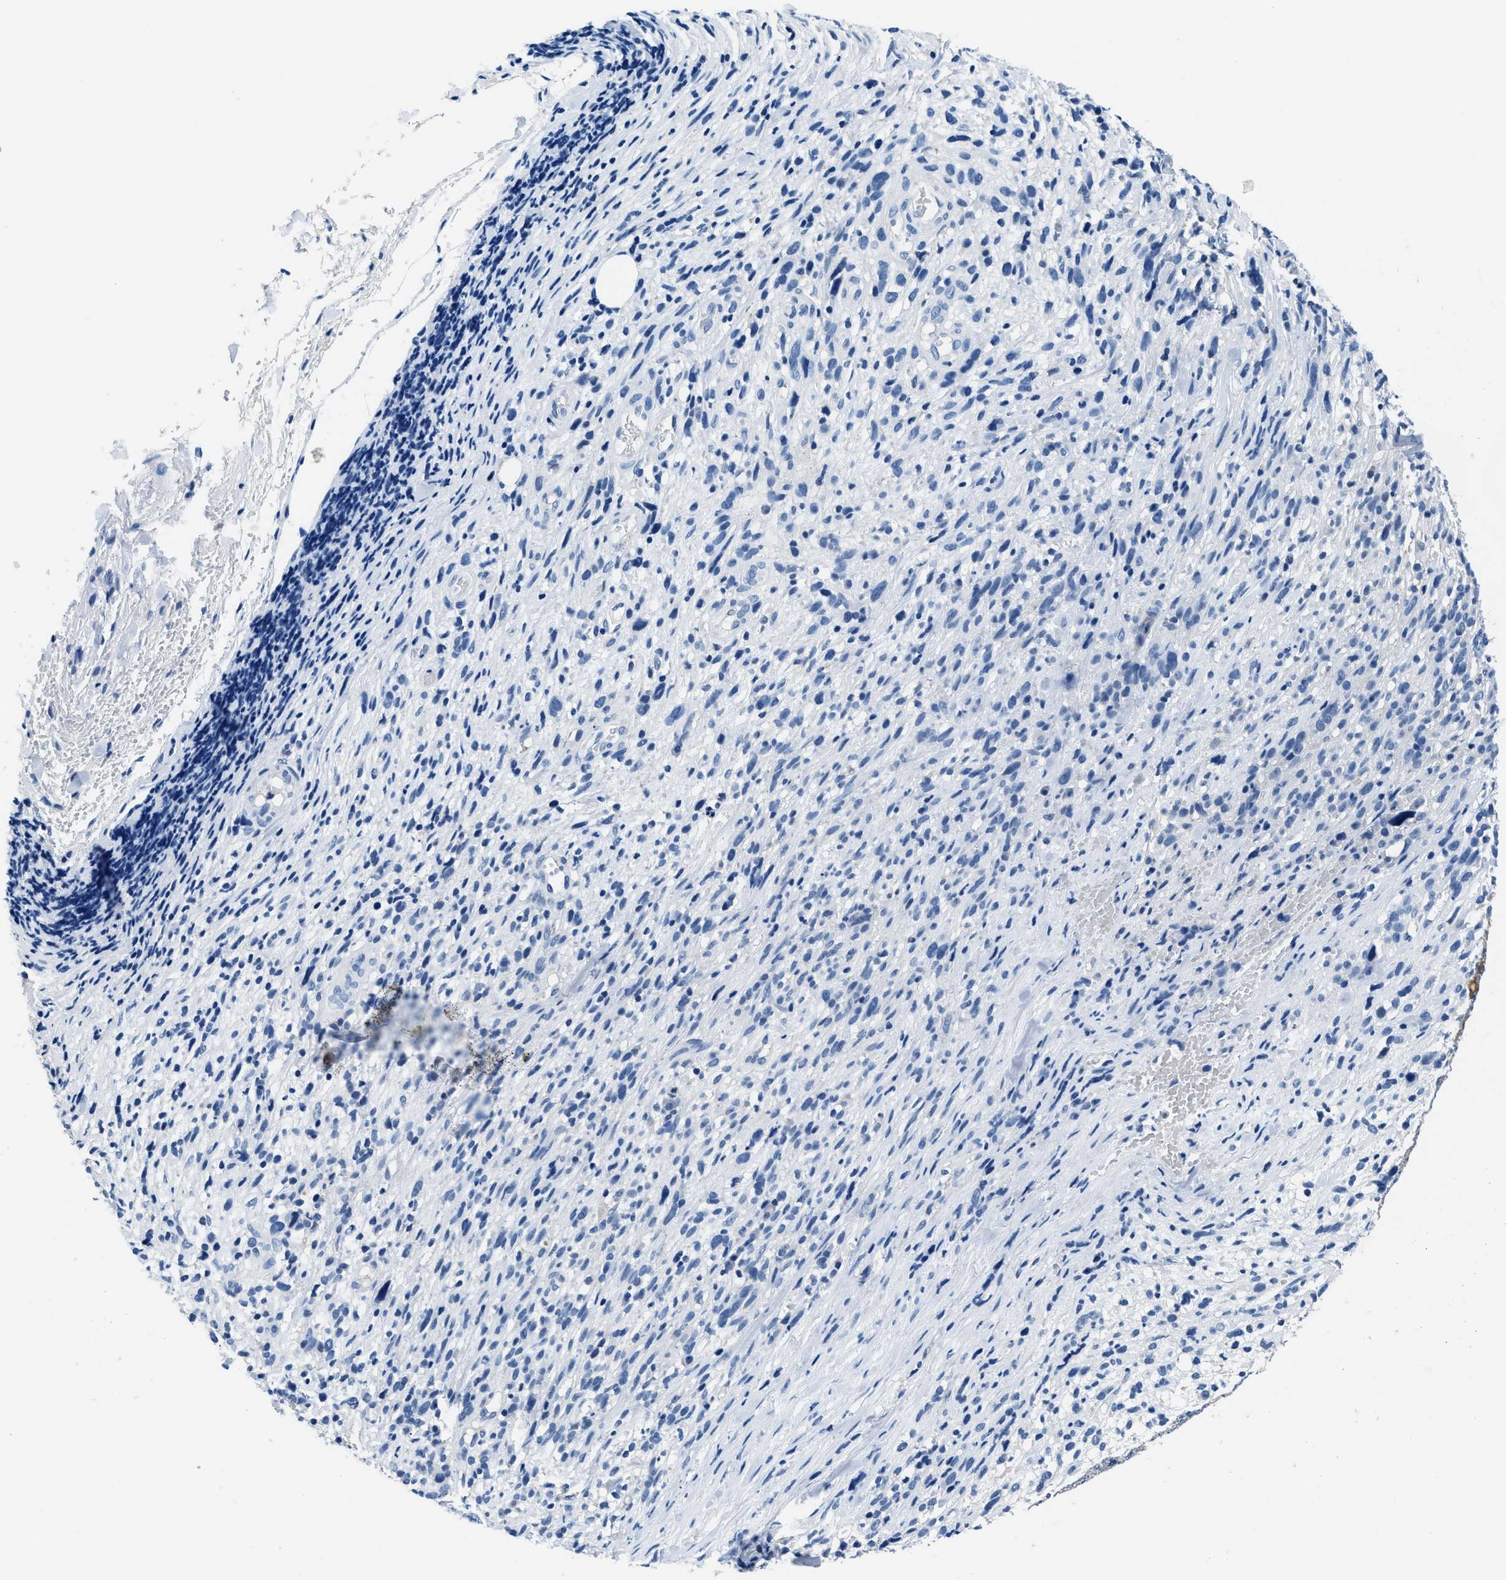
{"staining": {"intensity": "negative", "quantity": "none", "location": "none"}, "tissue": "melanoma", "cell_type": "Tumor cells", "image_type": "cancer", "snomed": [{"axis": "morphology", "description": "Malignant melanoma, NOS"}, {"axis": "topography", "description": "Skin"}], "caption": "Immunohistochemical staining of human melanoma displays no significant staining in tumor cells. (Immunohistochemistry (ihc), brightfield microscopy, high magnification).", "gene": "NUDT5", "patient": {"sex": "female", "age": 55}}